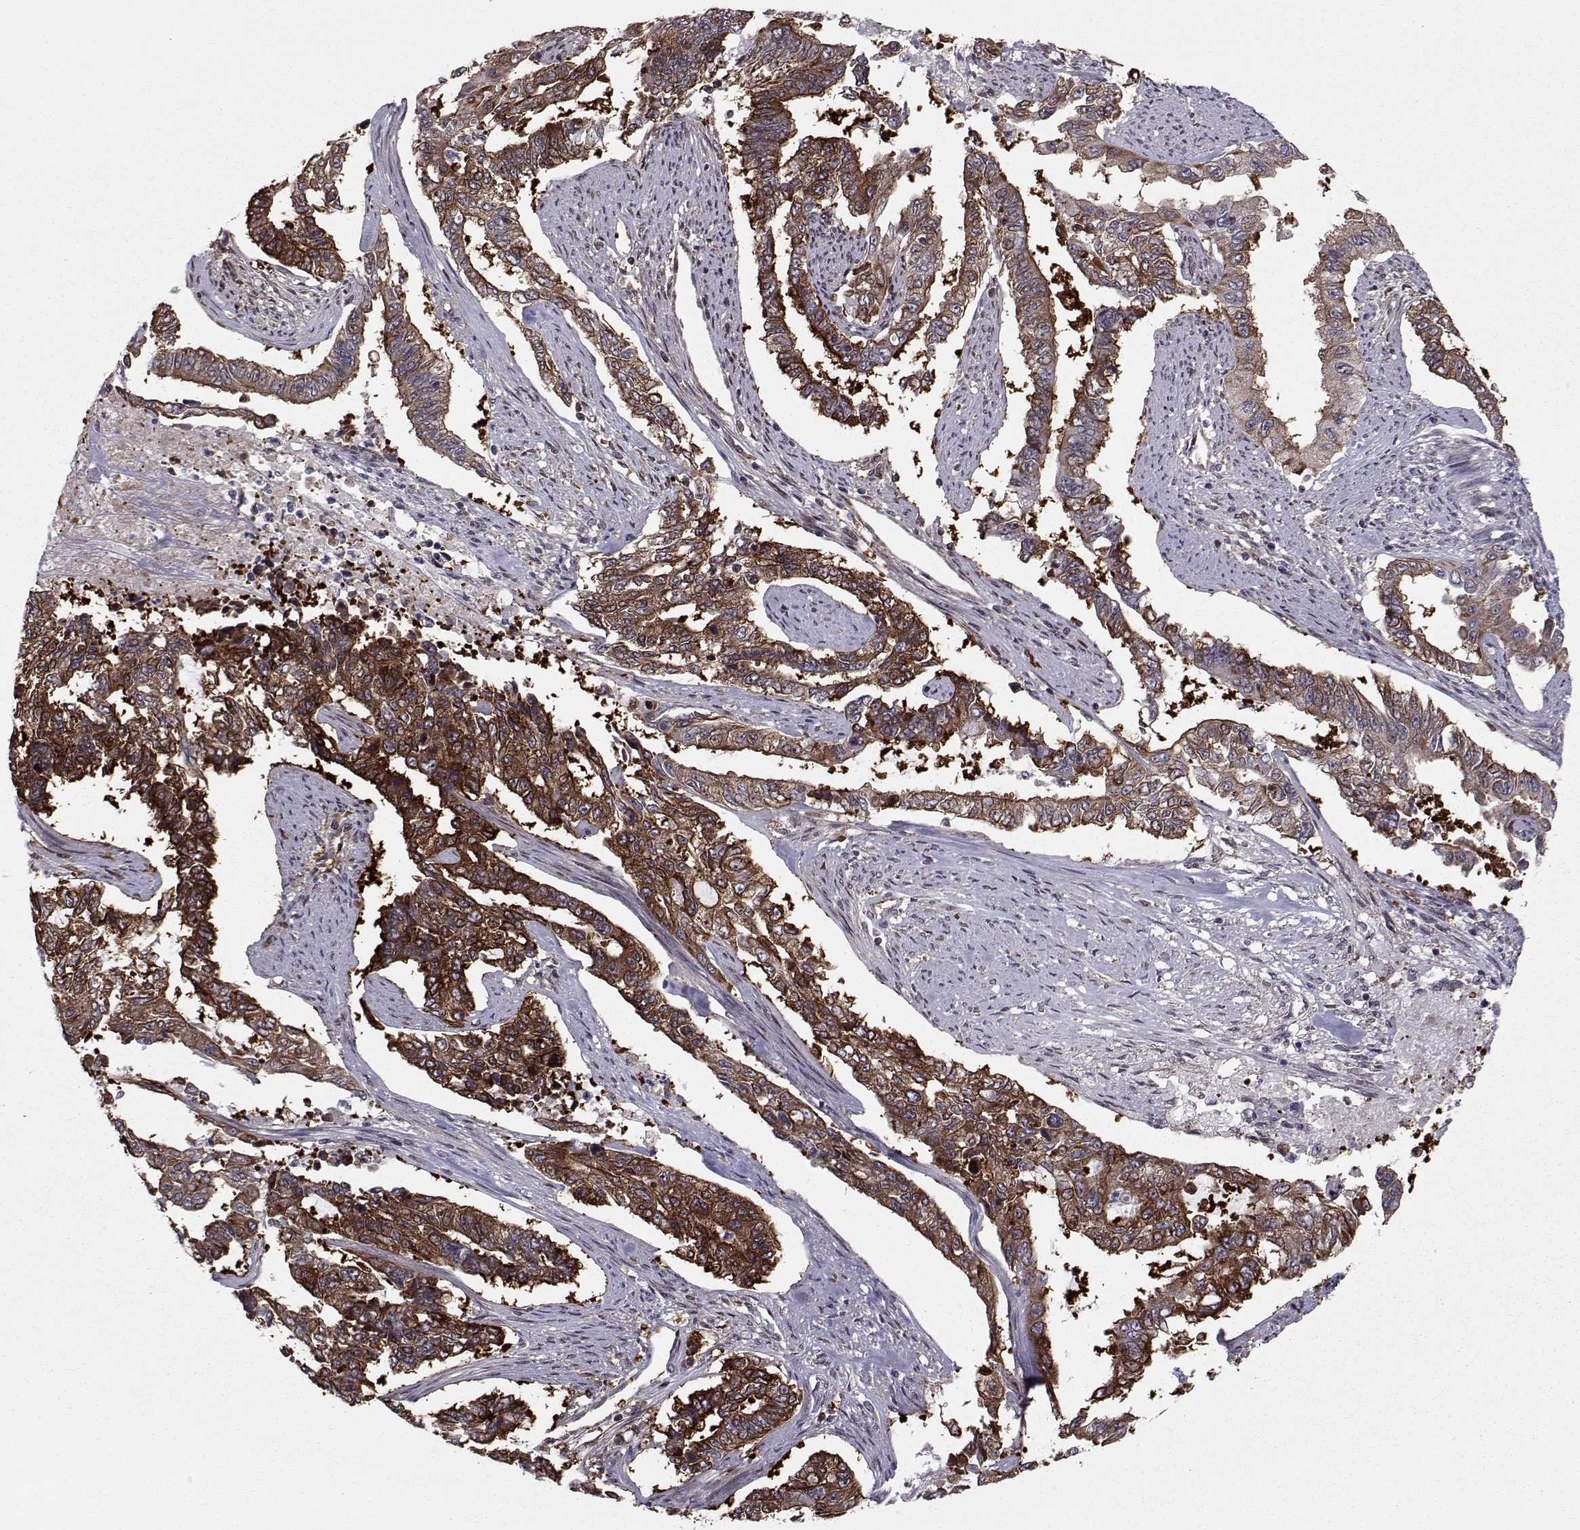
{"staining": {"intensity": "strong", "quantity": "25%-75%", "location": "cytoplasmic/membranous"}, "tissue": "endometrial cancer", "cell_type": "Tumor cells", "image_type": "cancer", "snomed": [{"axis": "morphology", "description": "Adenocarcinoma, NOS"}, {"axis": "topography", "description": "Uterus"}], "caption": "DAB immunohistochemical staining of endometrial cancer (adenocarcinoma) shows strong cytoplasmic/membranous protein positivity in about 25%-75% of tumor cells. (DAB IHC with brightfield microscopy, high magnification).", "gene": "HSP90AB1", "patient": {"sex": "female", "age": 59}}